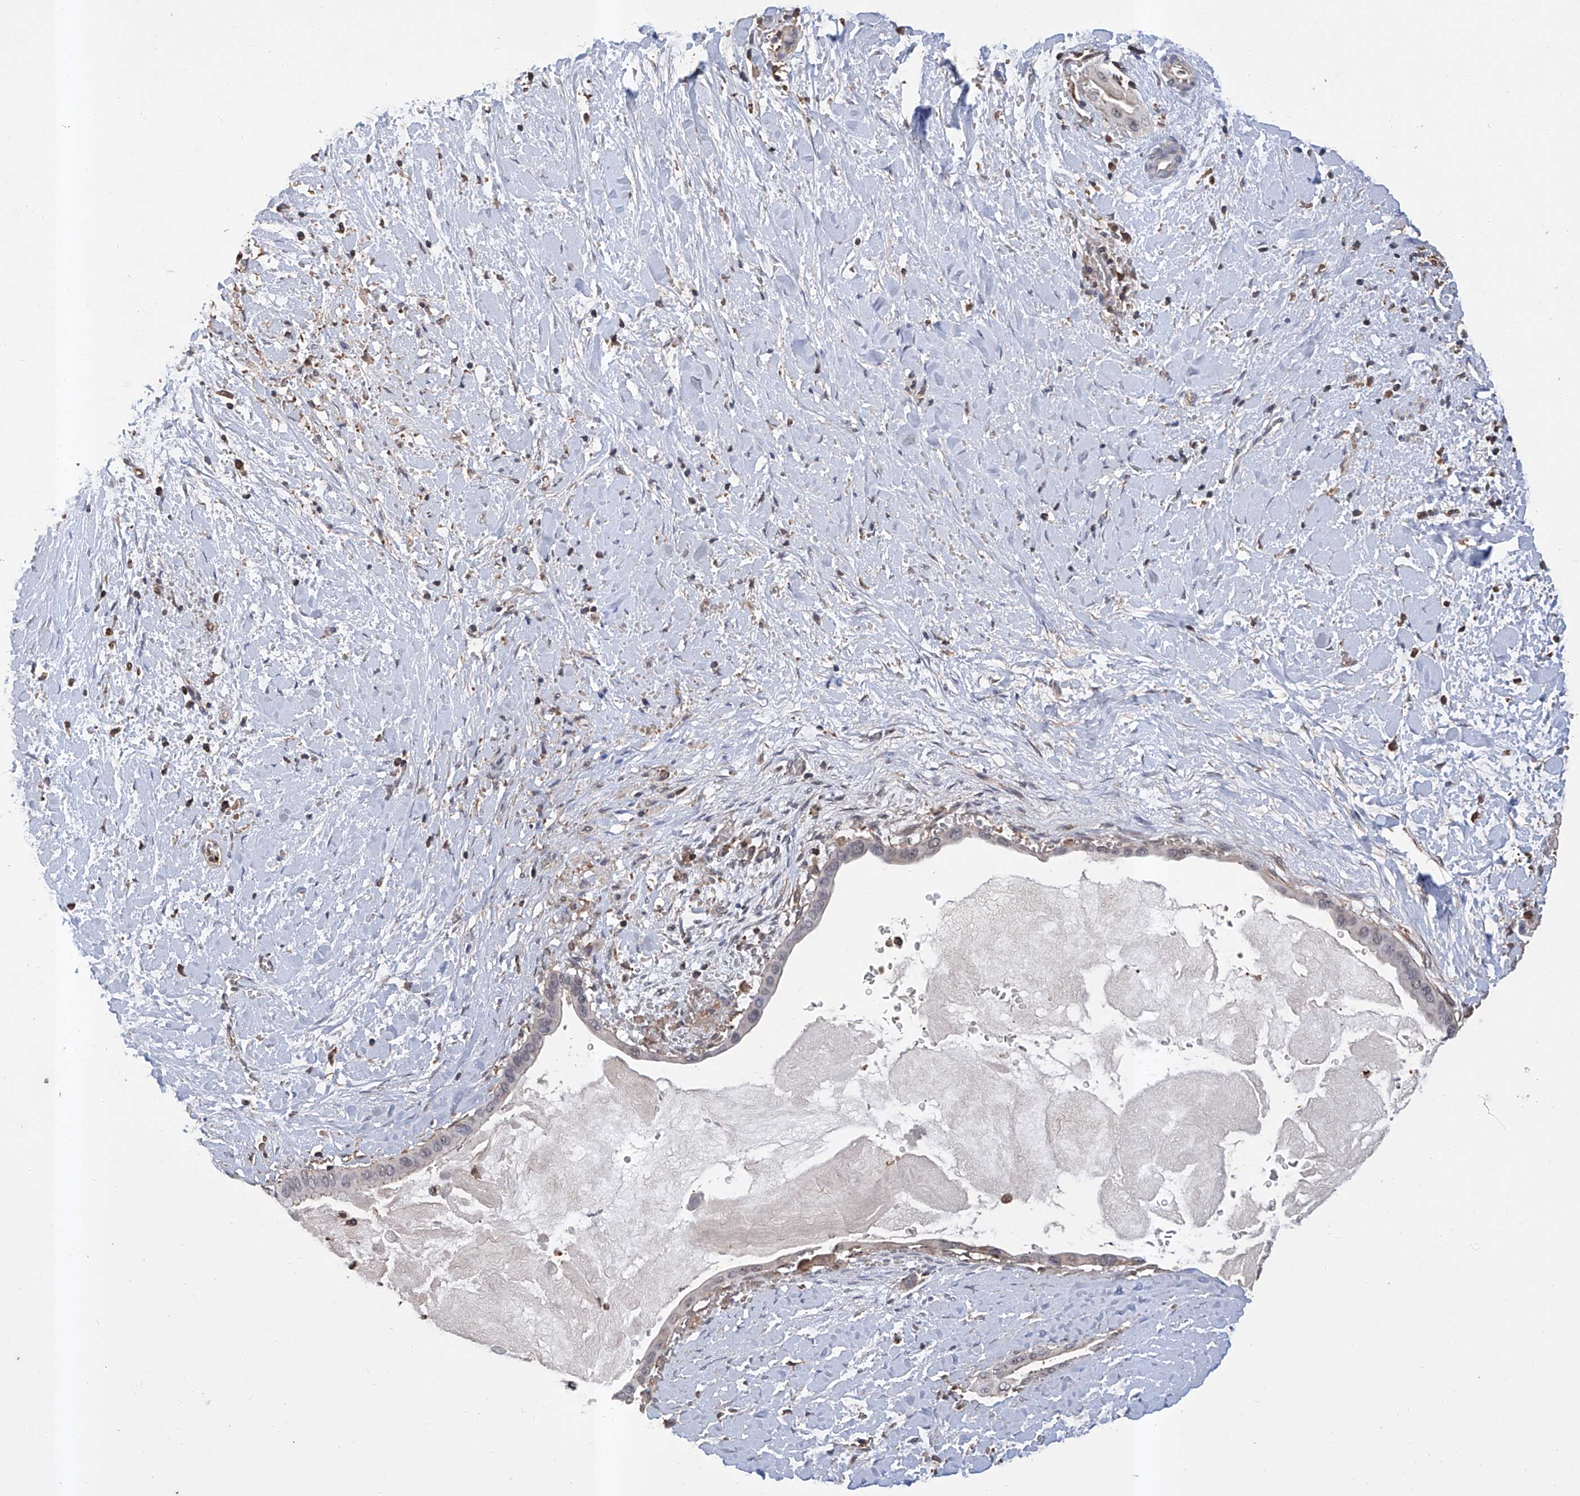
{"staining": {"intensity": "negative", "quantity": "none", "location": "none"}, "tissue": "pancreatic cancer", "cell_type": "Tumor cells", "image_type": "cancer", "snomed": [{"axis": "morphology", "description": "Adenocarcinoma, NOS"}, {"axis": "topography", "description": "Pancreas"}], "caption": "IHC micrograph of pancreatic adenocarcinoma stained for a protein (brown), which demonstrates no positivity in tumor cells.", "gene": "GPT", "patient": {"sex": "male", "age": 55}}